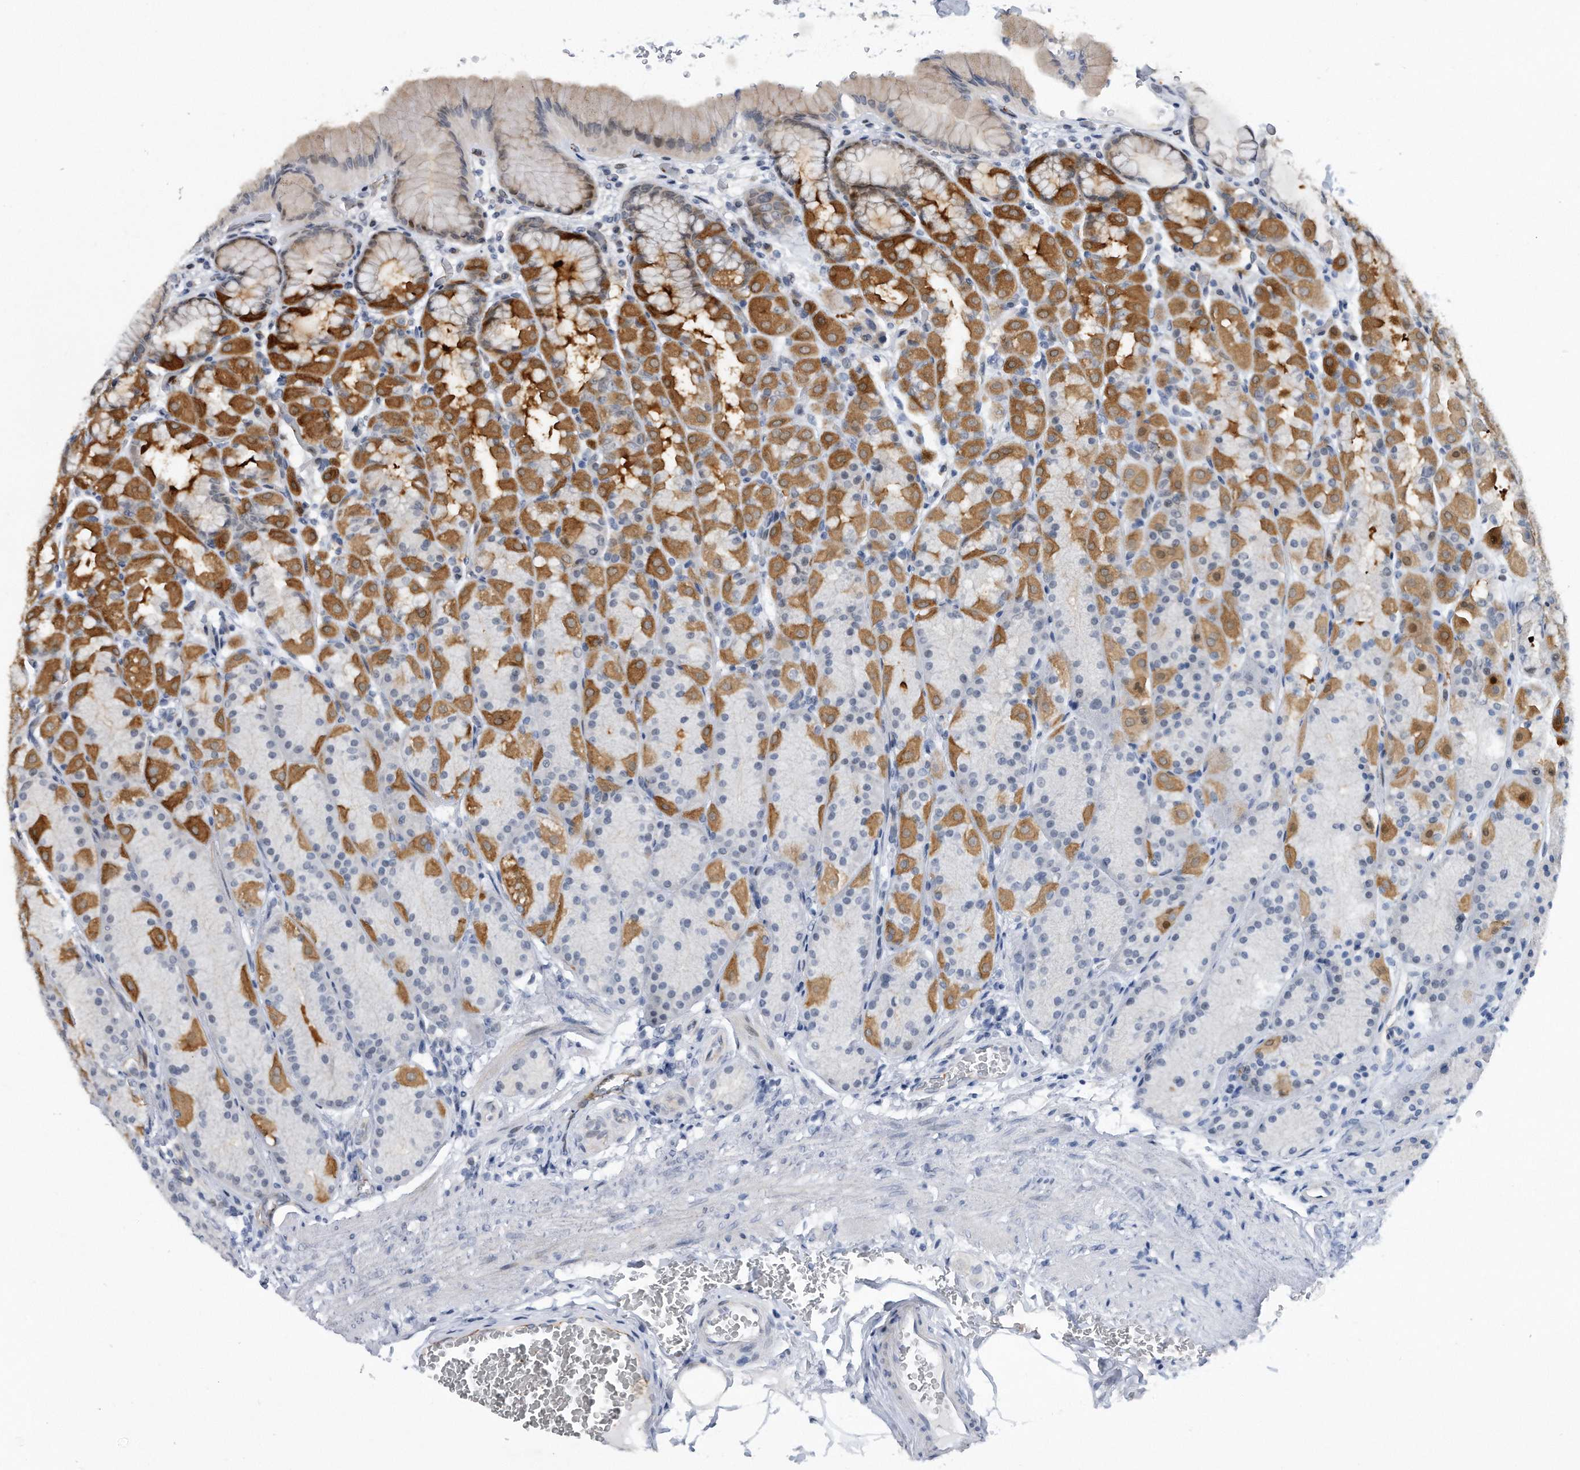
{"staining": {"intensity": "moderate", "quantity": "25%-75%", "location": "cytoplasmic/membranous"}, "tissue": "stomach", "cell_type": "Glandular cells", "image_type": "normal", "snomed": [{"axis": "morphology", "description": "Normal tissue, NOS"}, {"axis": "topography", "description": "Stomach"}], "caption": "Immunohistochemical staining of benign stomach shows medium levels of moderate cytoplasmic/membranous expression in about 25%-75% of glandular cells.", "gene": "PGBD2", "patient": {"sex": "male", "age": 42}}